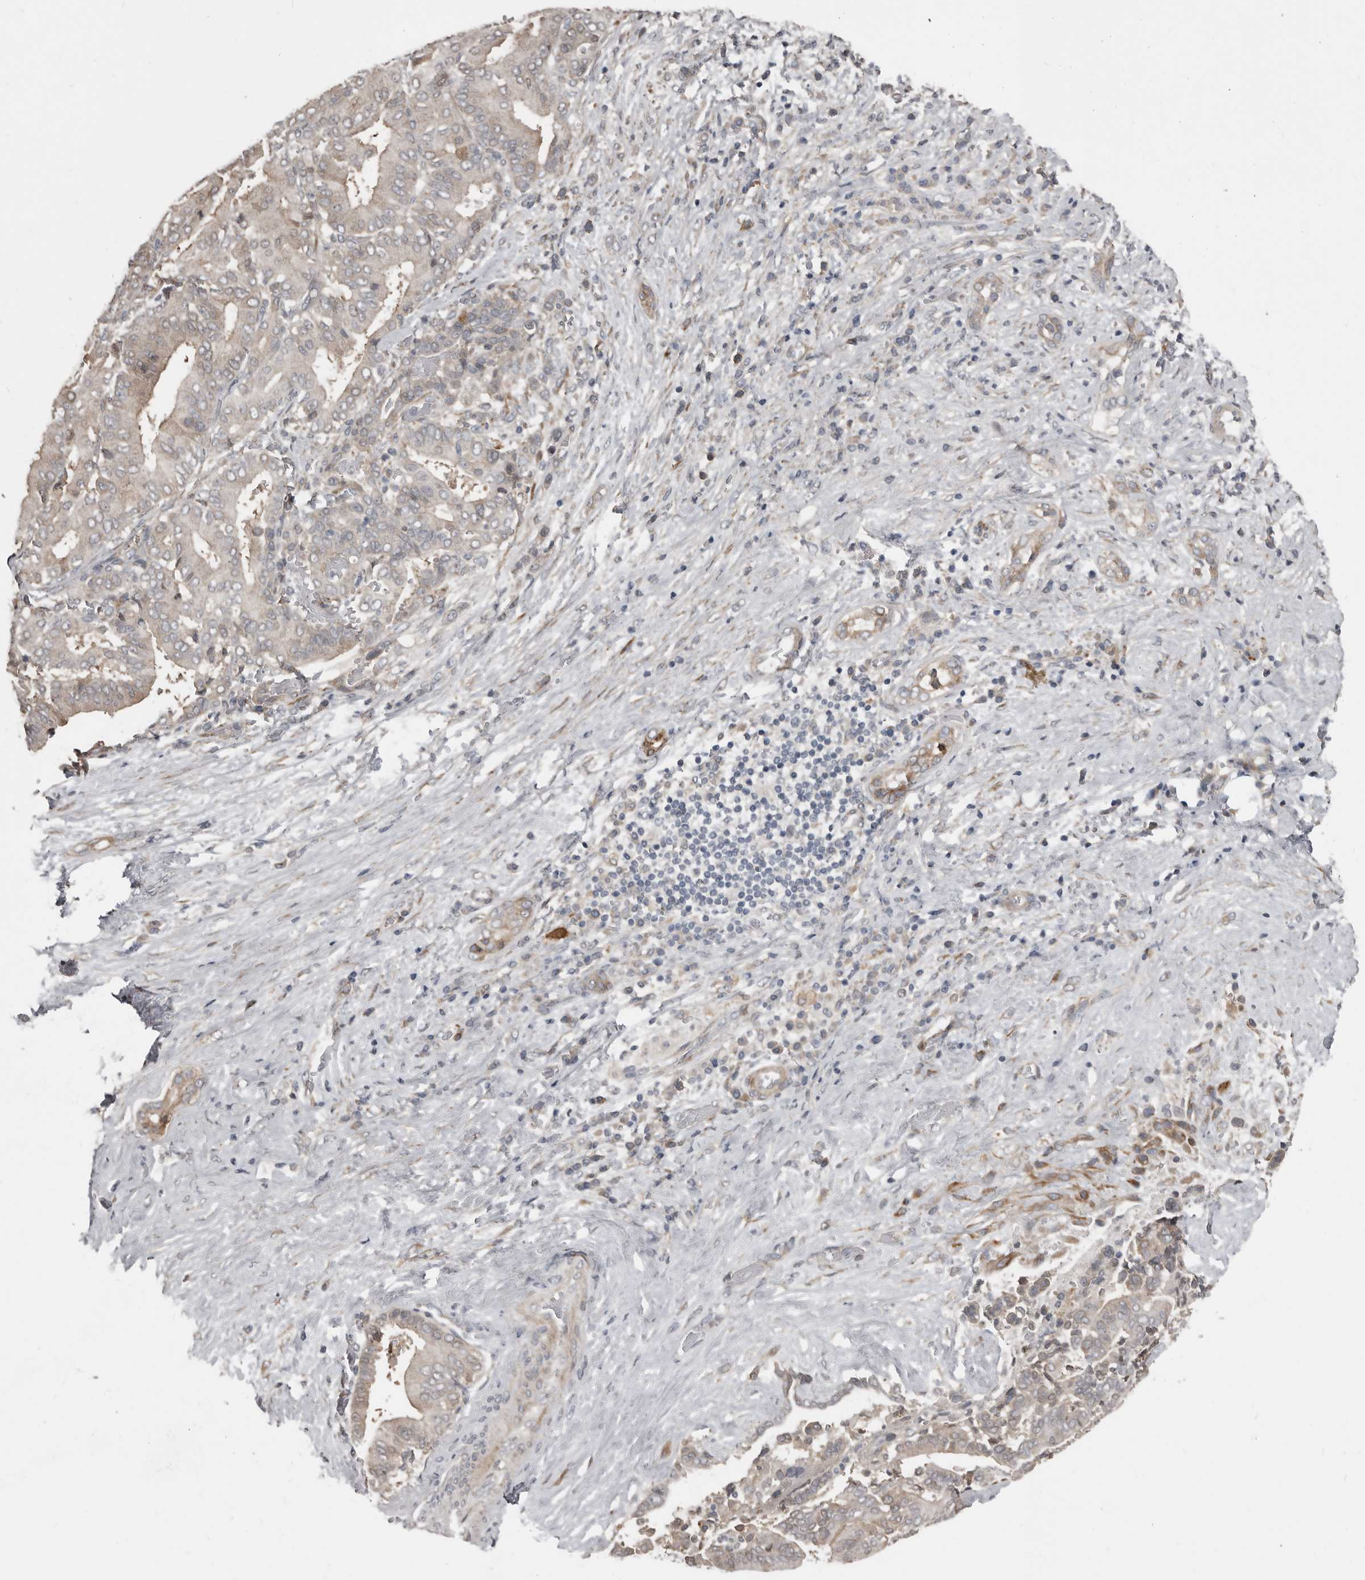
{"staining": {"intensity": "weak", "quantity": "<25%", "location": "cytoplasmic/membranous"}, "tissue": "liver cancer", "cell_type": "Tumor cells", "image_type": "cancer", "snomed": [{"axis": "morphology", "description": "Cholangiocarcinoma"}, {"axis": "topography", "description": "Liver"}], "caption": "Human liver cholangiocarcinoma stained for a protein using IHC demonstrates no positivity in tumor cells.", "gene": "KCNJ8", "patient": {"sex": "female", "age": 75}}